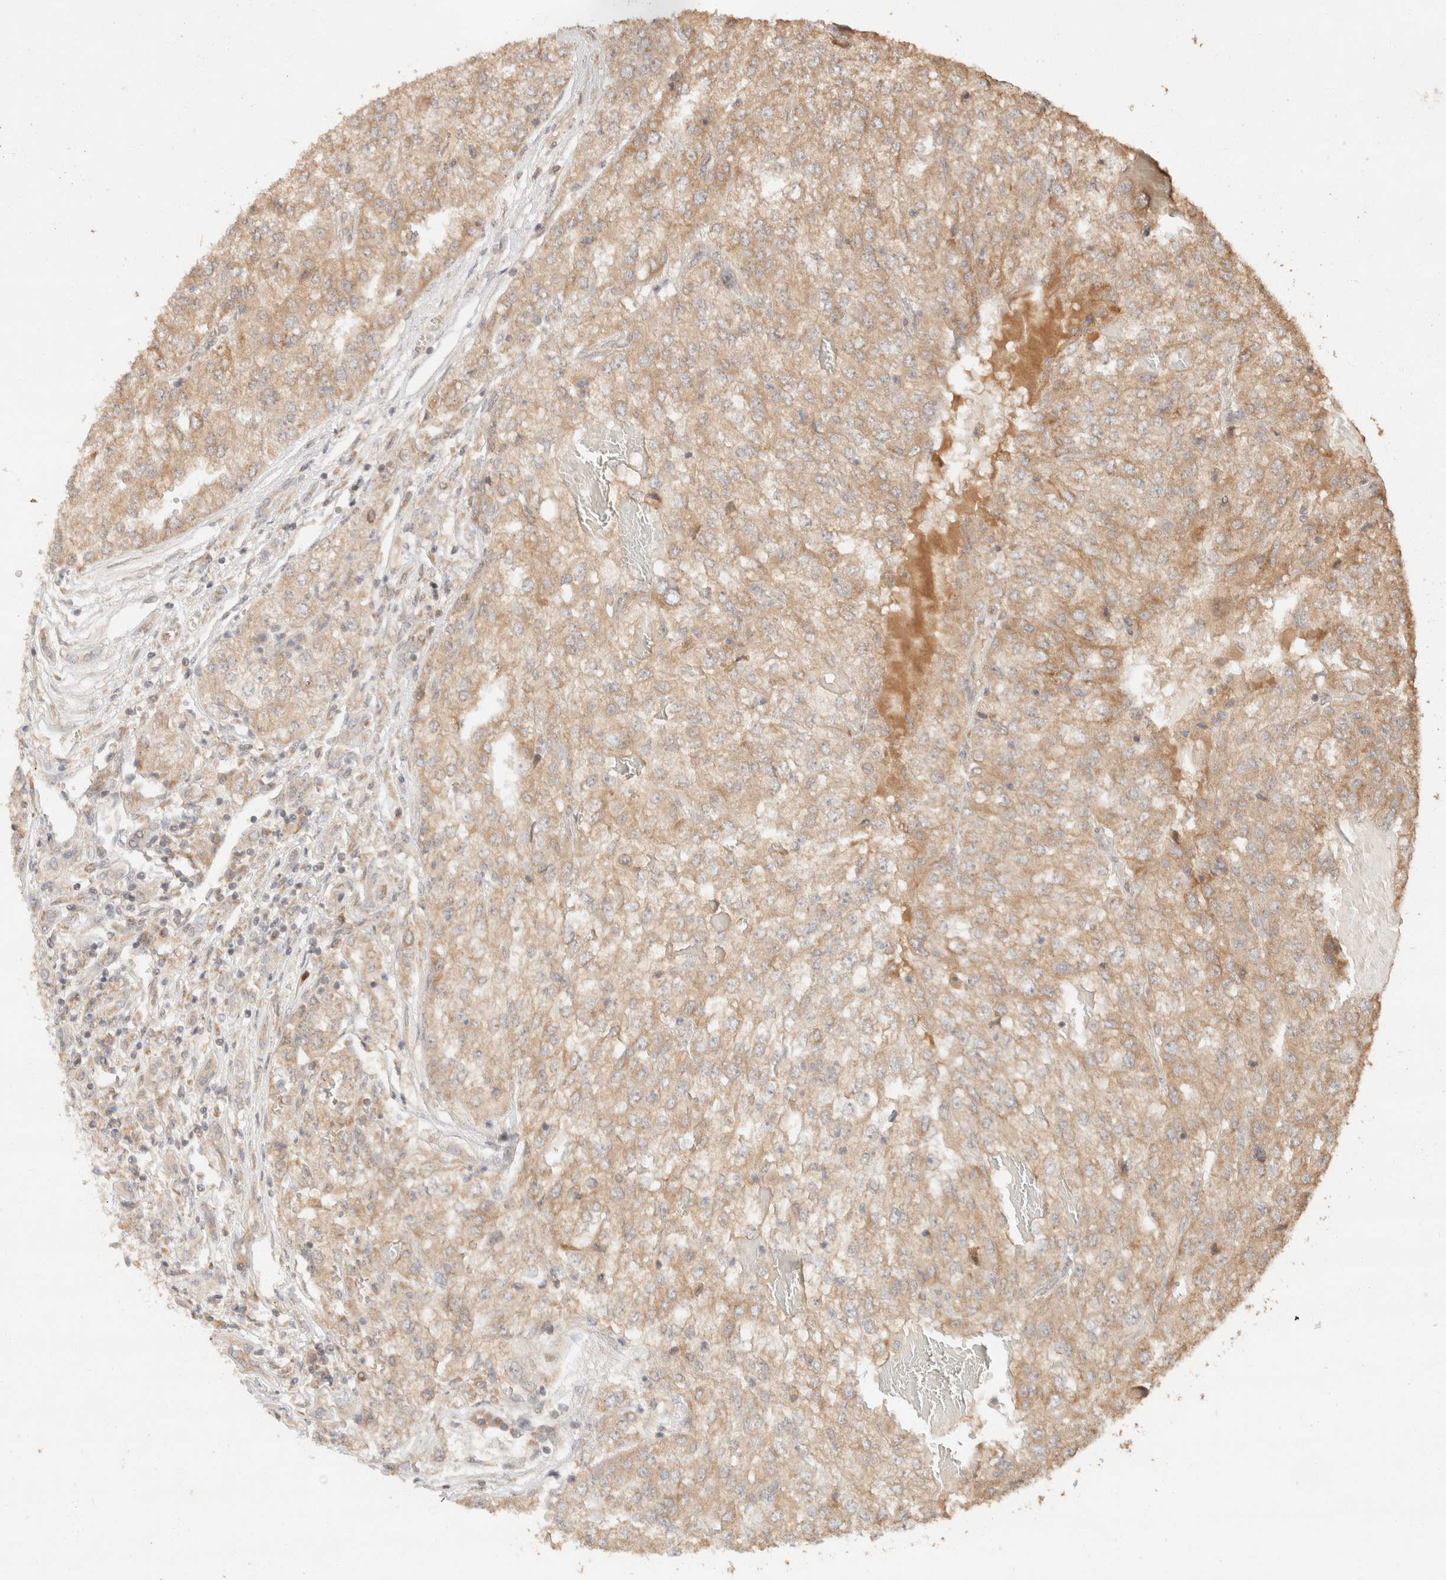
{"staining": {"intensity": "weak", "quantity": ">75%", "location": "cytoplasmic/membranous"}, "tissue": "renal cancer", "cell_type": "Tumor cells", "image_type": "cancer", "snomed": [{"axis": "morphology", "description": "Adenocarcinoma, NOS"}, {"axis": "topography", "description": "Kidney"}], "caption": "A micrograph showing weak cytoplasmic/membranous expression in about >75% of tumor cells in renal cancer (adenocarcinoma), as visualized by brown immunohistochemical staining.", "gene": "TACC1", "patient": {"sex": "female", "age": 54}}